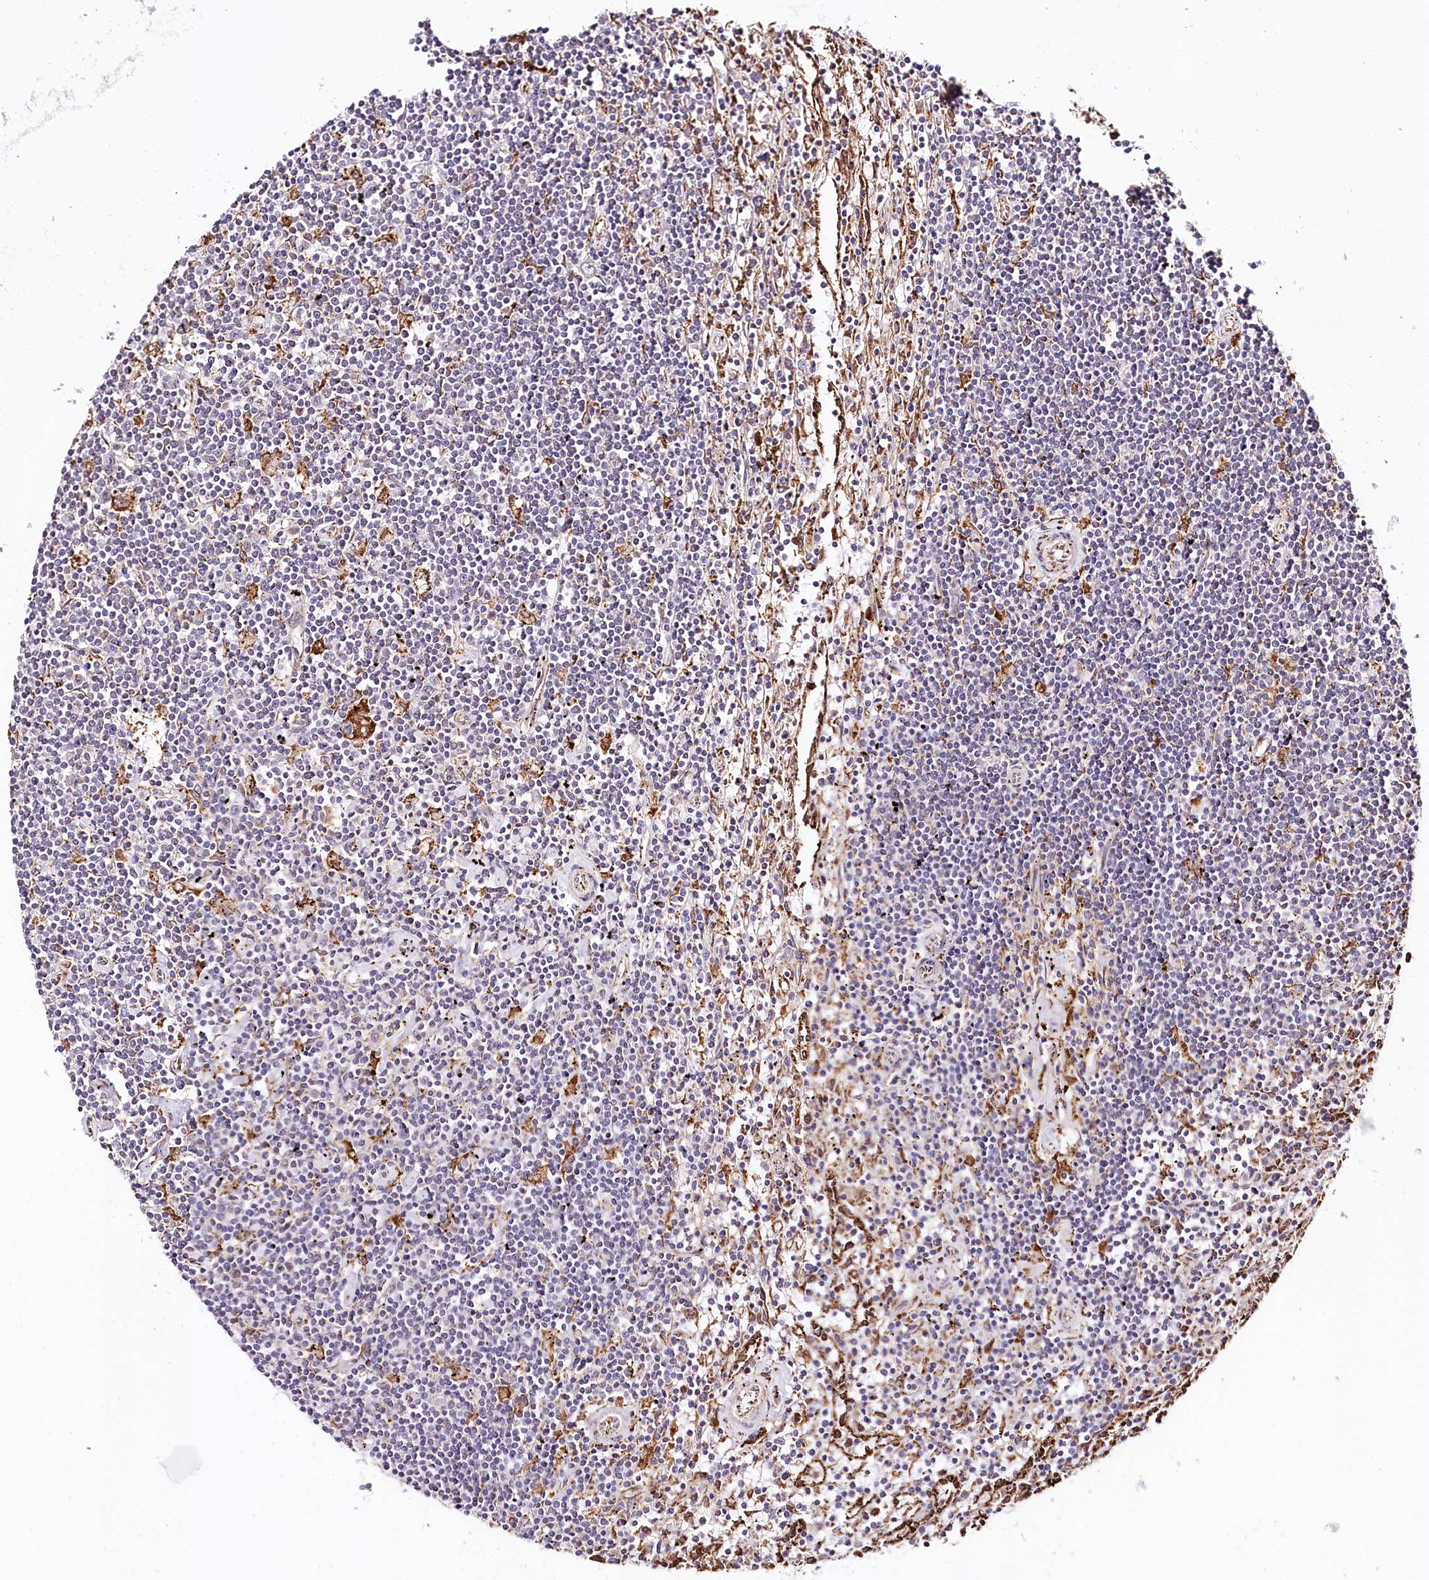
{"staining": {"intensity": "negative", "quantity": "none", "location": "none"}, "tissue": "lymphoma", "cell_type": "Tumor cells", "image_type": "cancer", "snomed": [{"axis": "morphology", "description": "Malignant lymphoma, non-Hodgkin's type, Low grade"}, {"axis": "topography", "description": "Spleen"}], "caption": "A high-resolution photomicrograph shows immunohistochemistry staining of low-grade malignant lymphoma, non-Hodgkin's type, which demonstrates no significant positivity in tumor cells.", "gene": "VEGFA", "patient": {"sex": "male", "age": 76}}